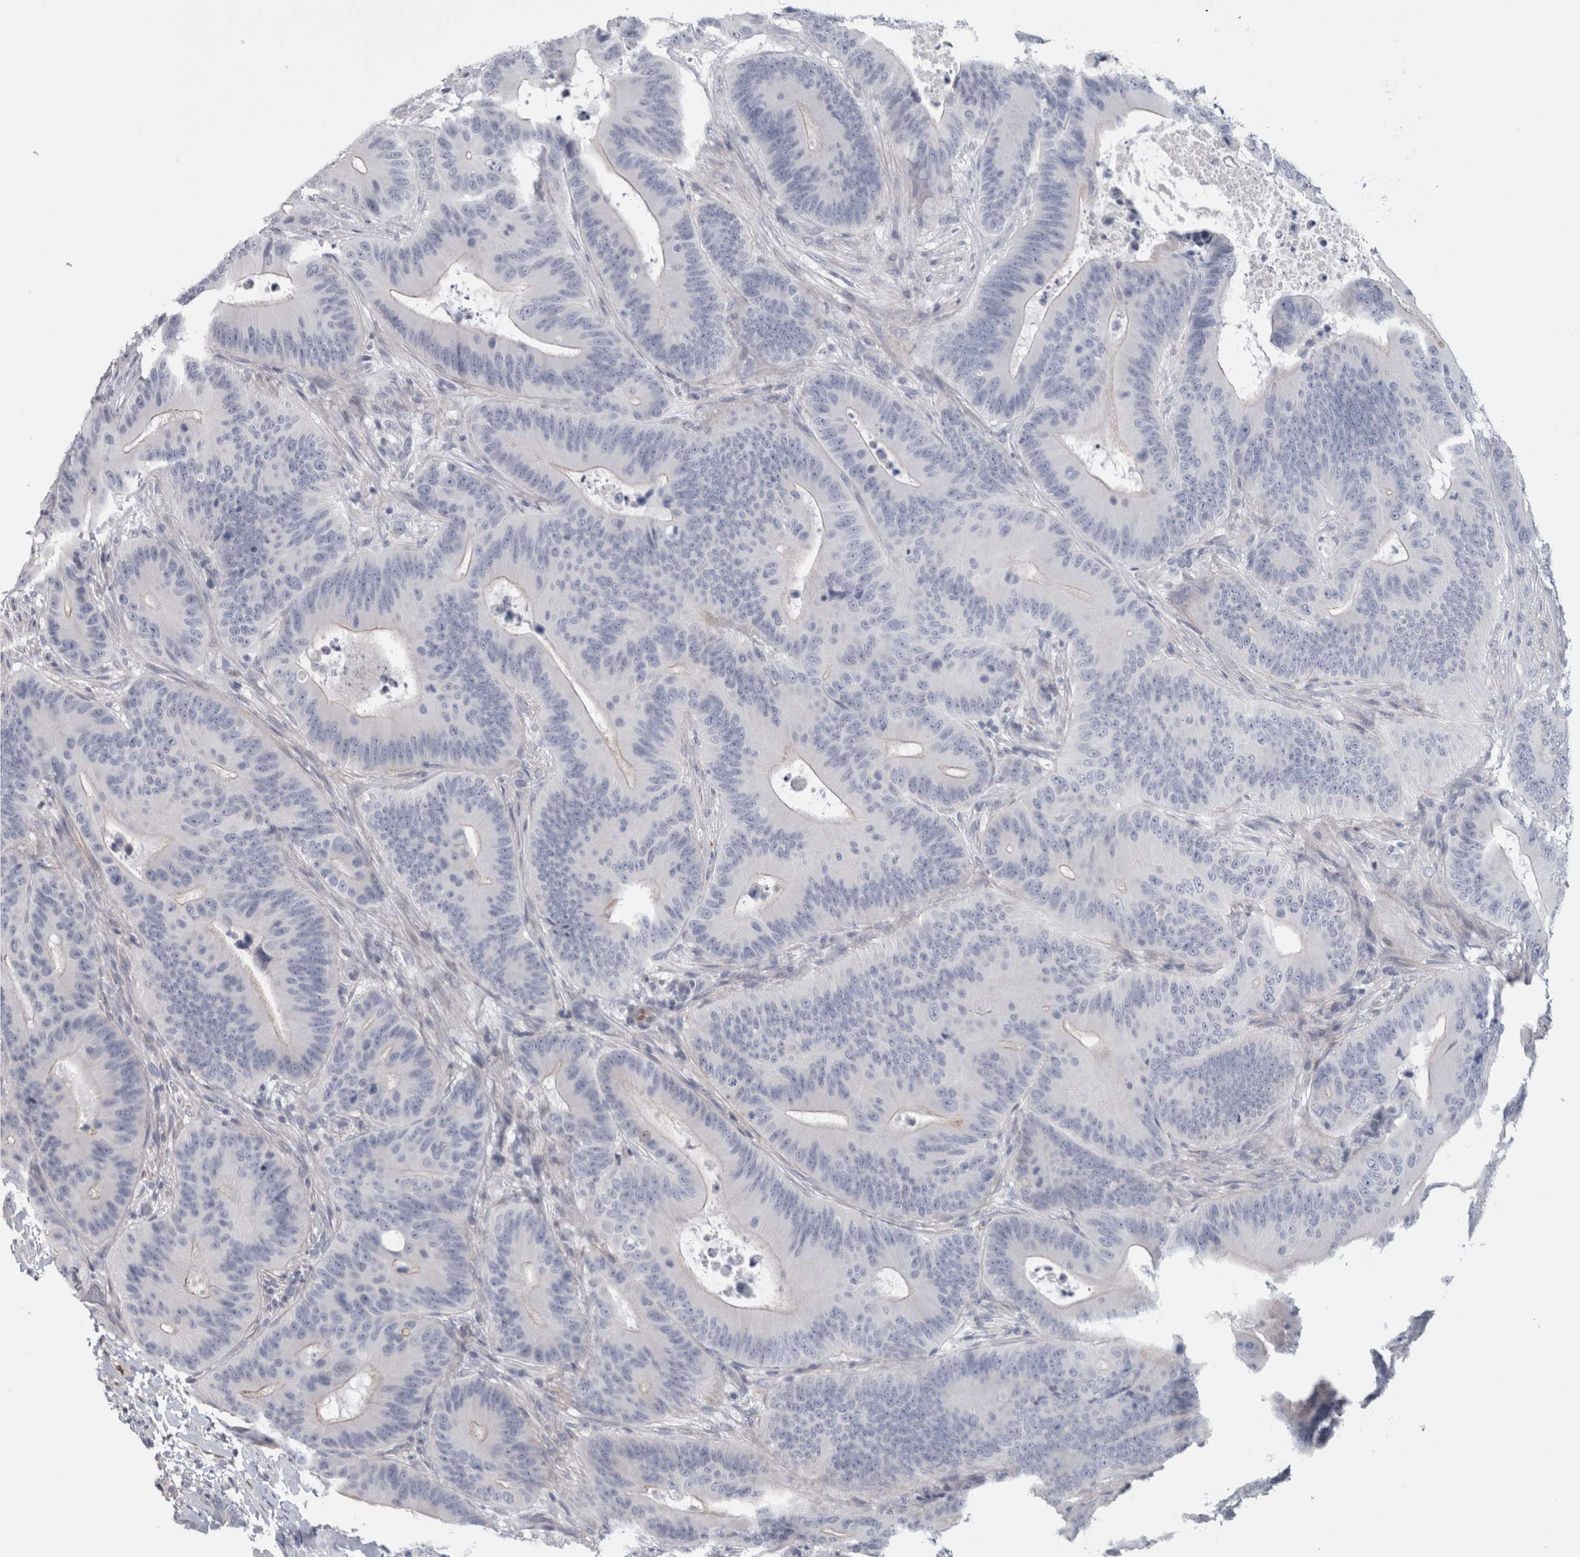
{"staining": {"intensity": "negative", "quantity": "none", "location": "none"}, "tissue": "colorectal cancer", "cell_type": "Tumor cells", "image_type": "cancer", "snomed": [{"axis": "morphology", "description": "Adenocarcinoma, NOS"}, {"axis": "topography", "description": "Colon"}], "caption": "This is a image of immunohistochemistry (IHC) staining of colorectal cancer (adenocarcinoma), which shows no expression in tumor cells.", "gene": "IL33", "patient": {"sex": "male", "age": 83}}